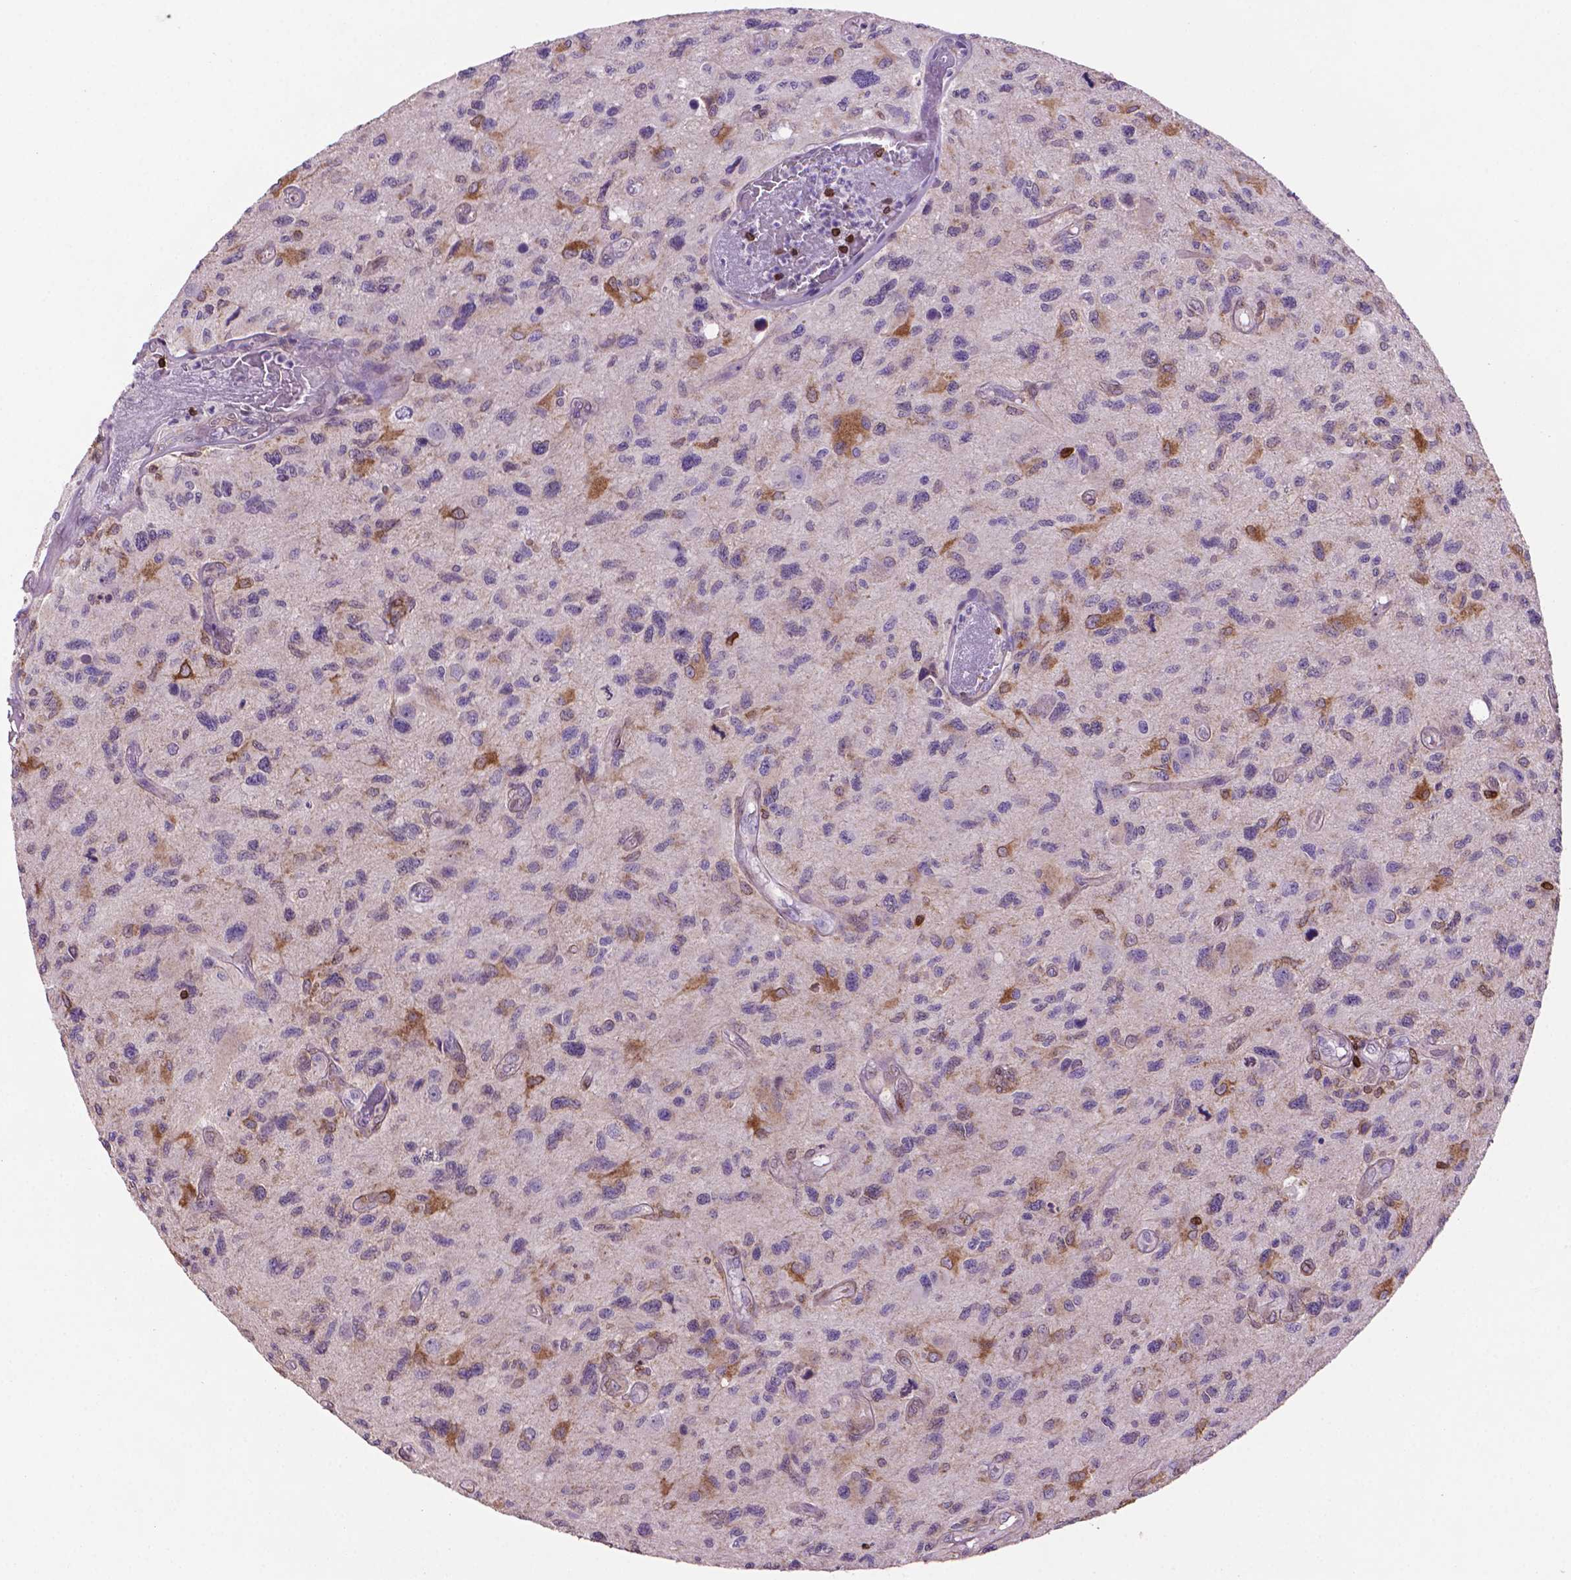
{"staining": {"intensity": "negative", "quantity": "none", "location": "none"}, "tissue": "glioma", "cell_type": "Tumor cells", "image_type": "cancer", "snomed": [{"axis": "morphology", "description": "Glioma, malignant, NOS"}, {"axis": "morphology", "description": "Glioma, malignant, High grade"}, {"axis": "topography", "description": "Brain"}], "caption": "A high-resolution histopathology image shows IHC staining of malignant glioma (high-grade), which exhibits no significant positivity in tumor cells. The staining was performed using DAB to visualize the protein expression in brown, while the nuclei were stained in blue with hematoxylin (Magnification: 20x).", "gene": "BCL2", "patient": {"sex": "female", "age": 71}}